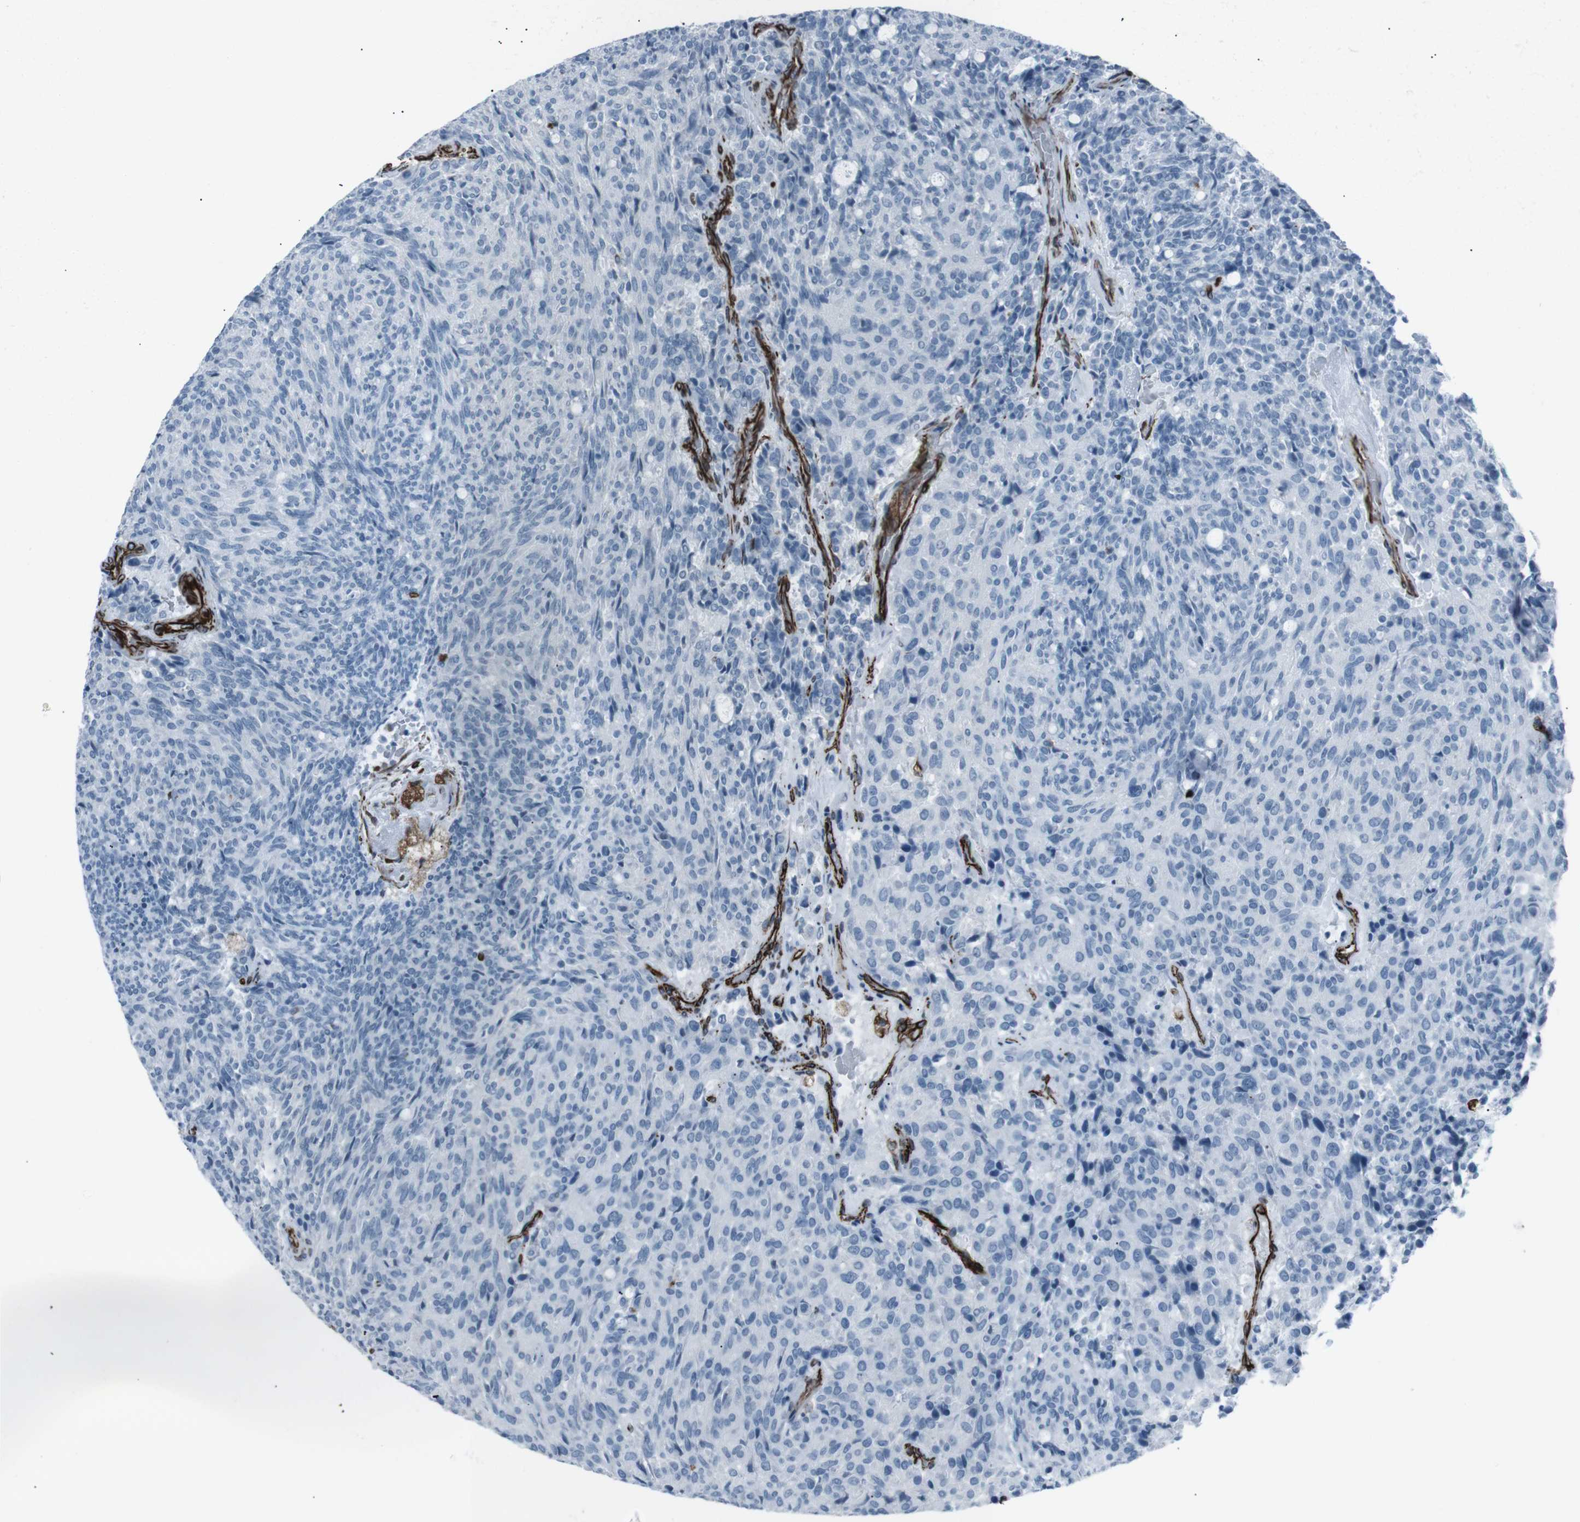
{"staining": {"intensity": "negative", "quantity": "none", "location": "none"}, "tissue": "carcinoid", "cell_type": "Tumor cells", "image_type": "cancer", "snomed": [{"axis": "morphology", "description": "Carcinoid, malignant, NOS"}, {"axis": "topography", "description": "Pancreas"}], "caption": "The micrograph shows no staining of tumor cells in carcinoid.", "gene": "ZDHHC6", "patient": {"sex": "female", "age": 54}}